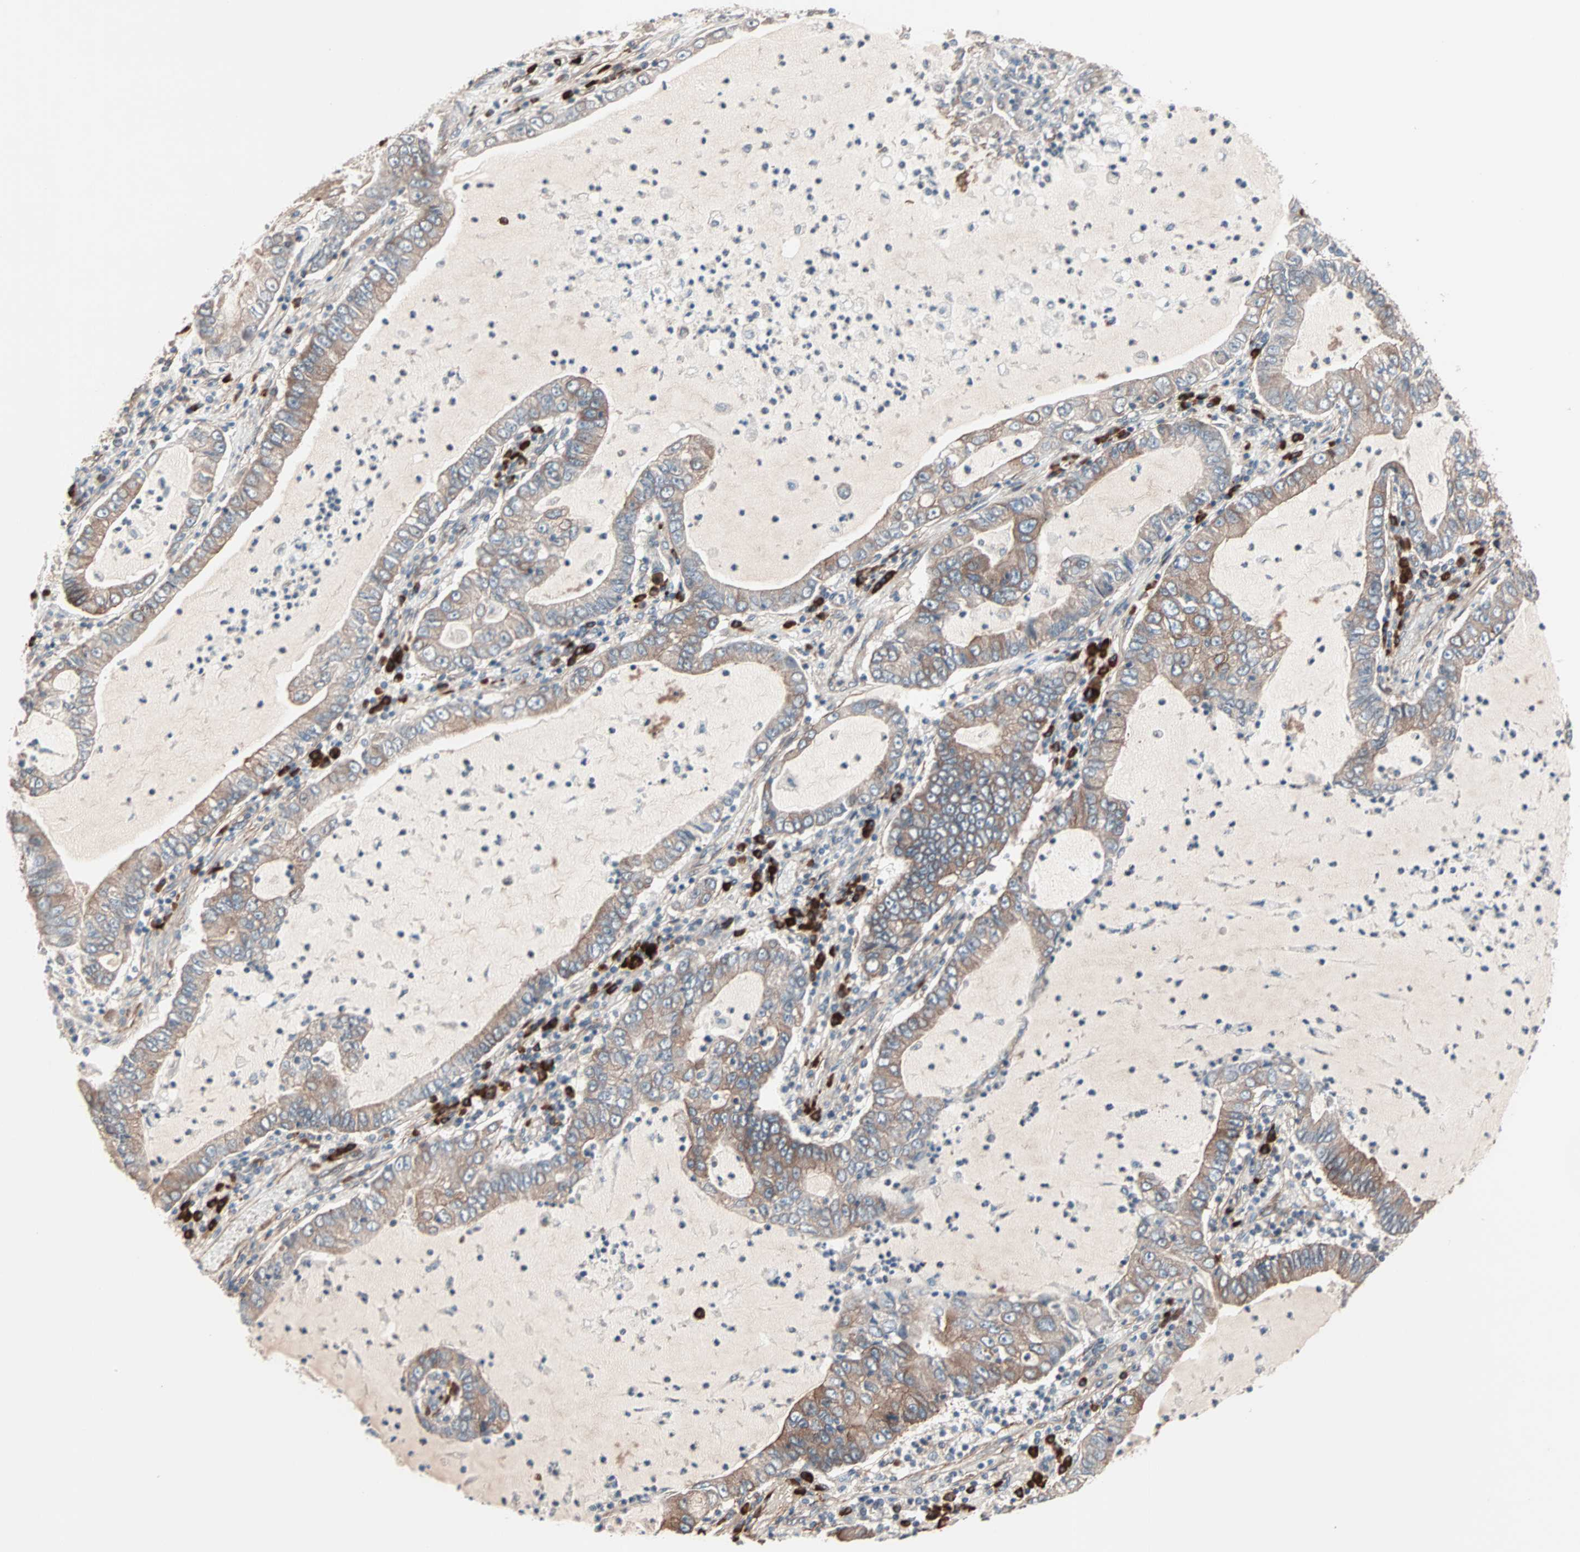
{"staining": {"intensity": "weak", "quantity": ">75%", "location": "cytoplasmic/membranous"}, "tissue": "lung cancer", "cell_type": "Tumor cells", "image_type": "cancer", "snomed": [{"axis": "morphology", "description": "Adenocarcinoma, NOS"}, {"axis": "topography", "description": "Lung"}], "caption": "Protein expression analysis of adenocarcinoma (lung) demonstrates weak cytoplasmic/membranous expression in approximately >75% of tumor cells.", "gene": "ALG5", "patient": {"sex": "female", "age": 51}}